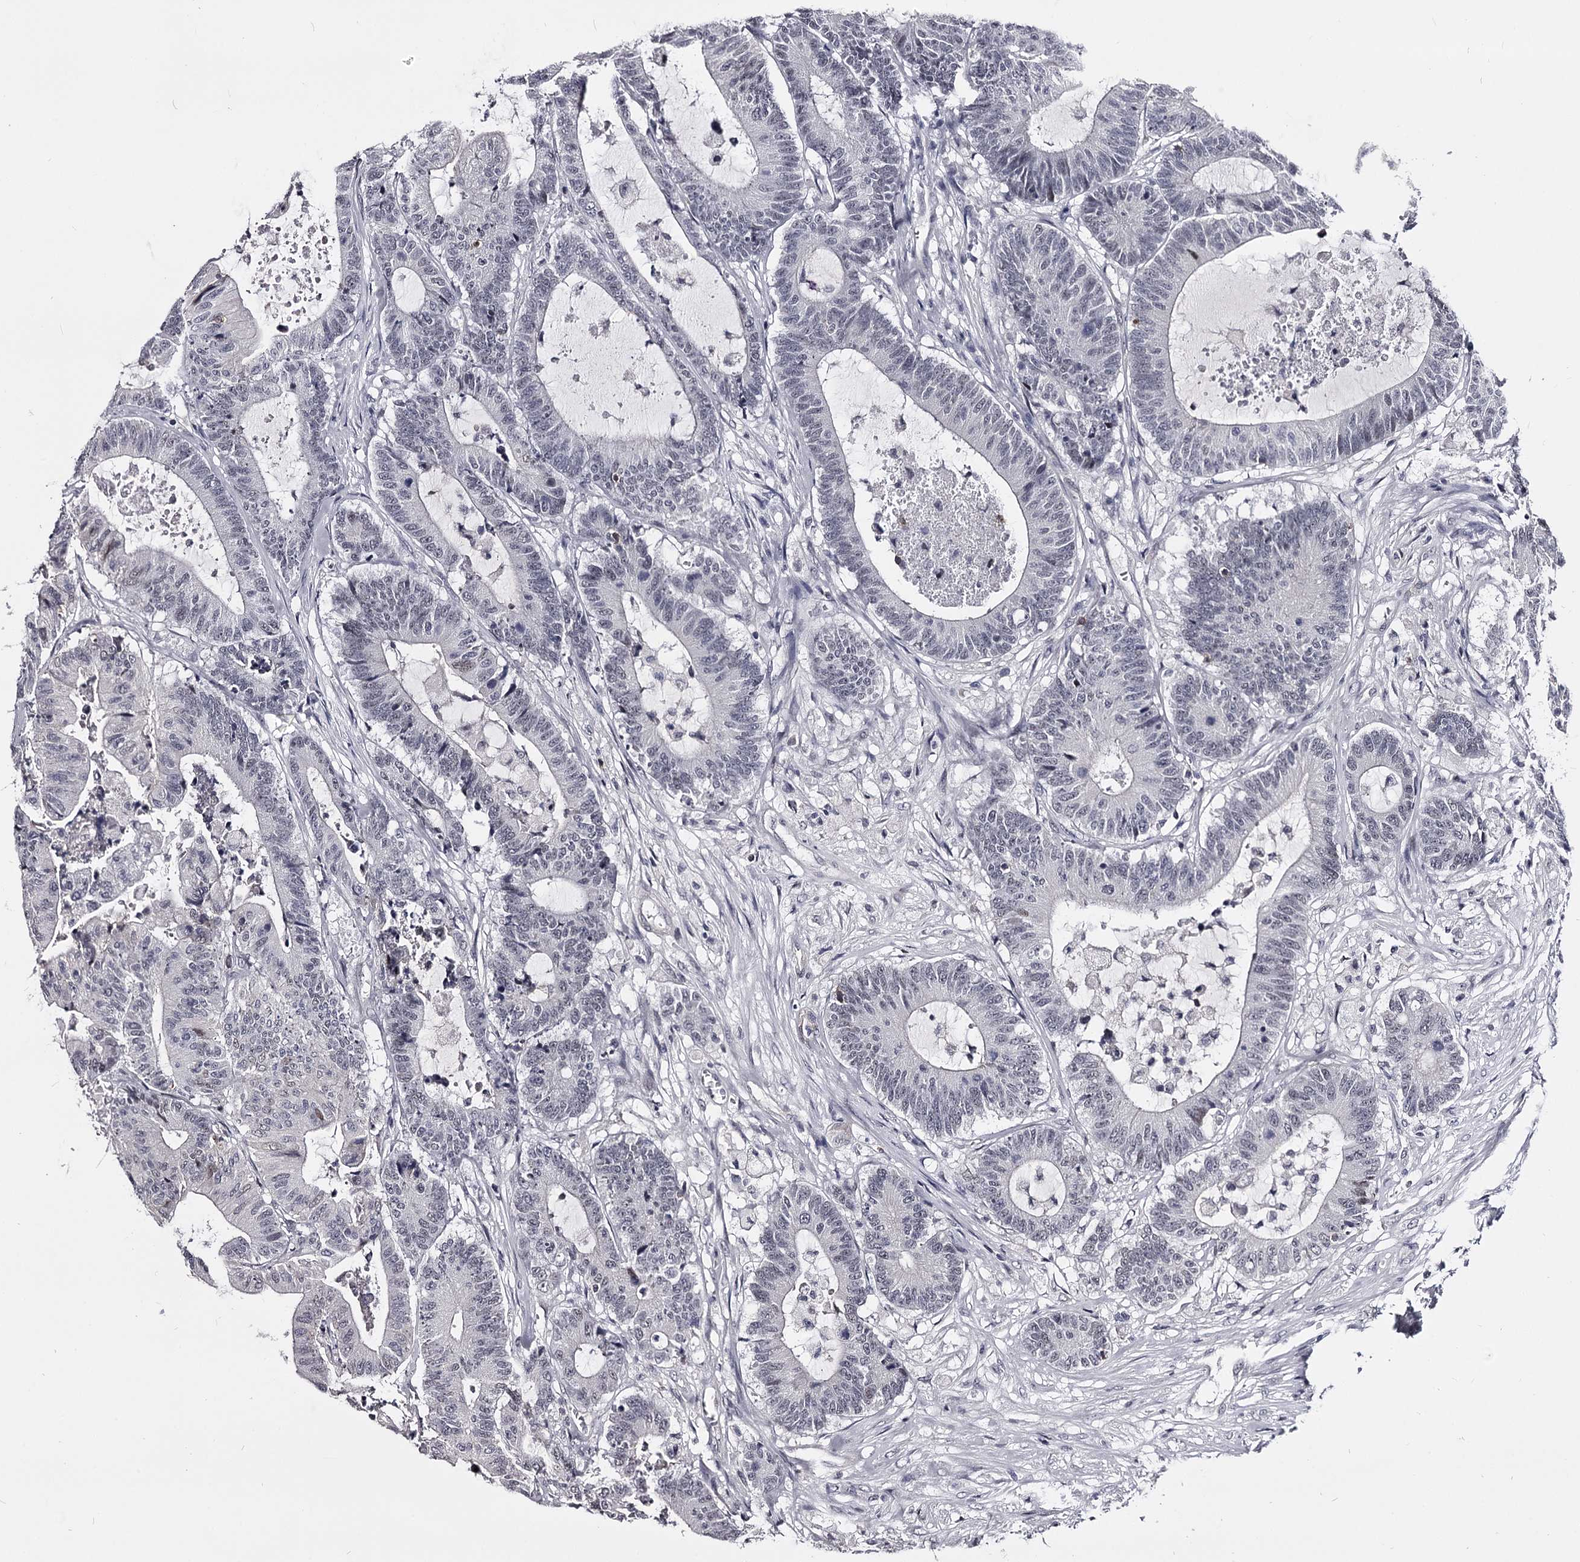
{"staining": {"intensity": "negative", "quantity": "none", "location": "none"}, "tissue": "colorectal cancer", "cell_type": "Tumor cells", "image_type": "cancer", "snomed": [{"axis": "morphology", "description": "Adenocarcinoma, NOS"}, {"axis": "topography", "description": "Colon"}], "caption": "A micrograph of human colorectal cancer is negative for staining in tumor cells.", "gene": "OVOL2", "patient": {"sex": "female", "age": 84}}